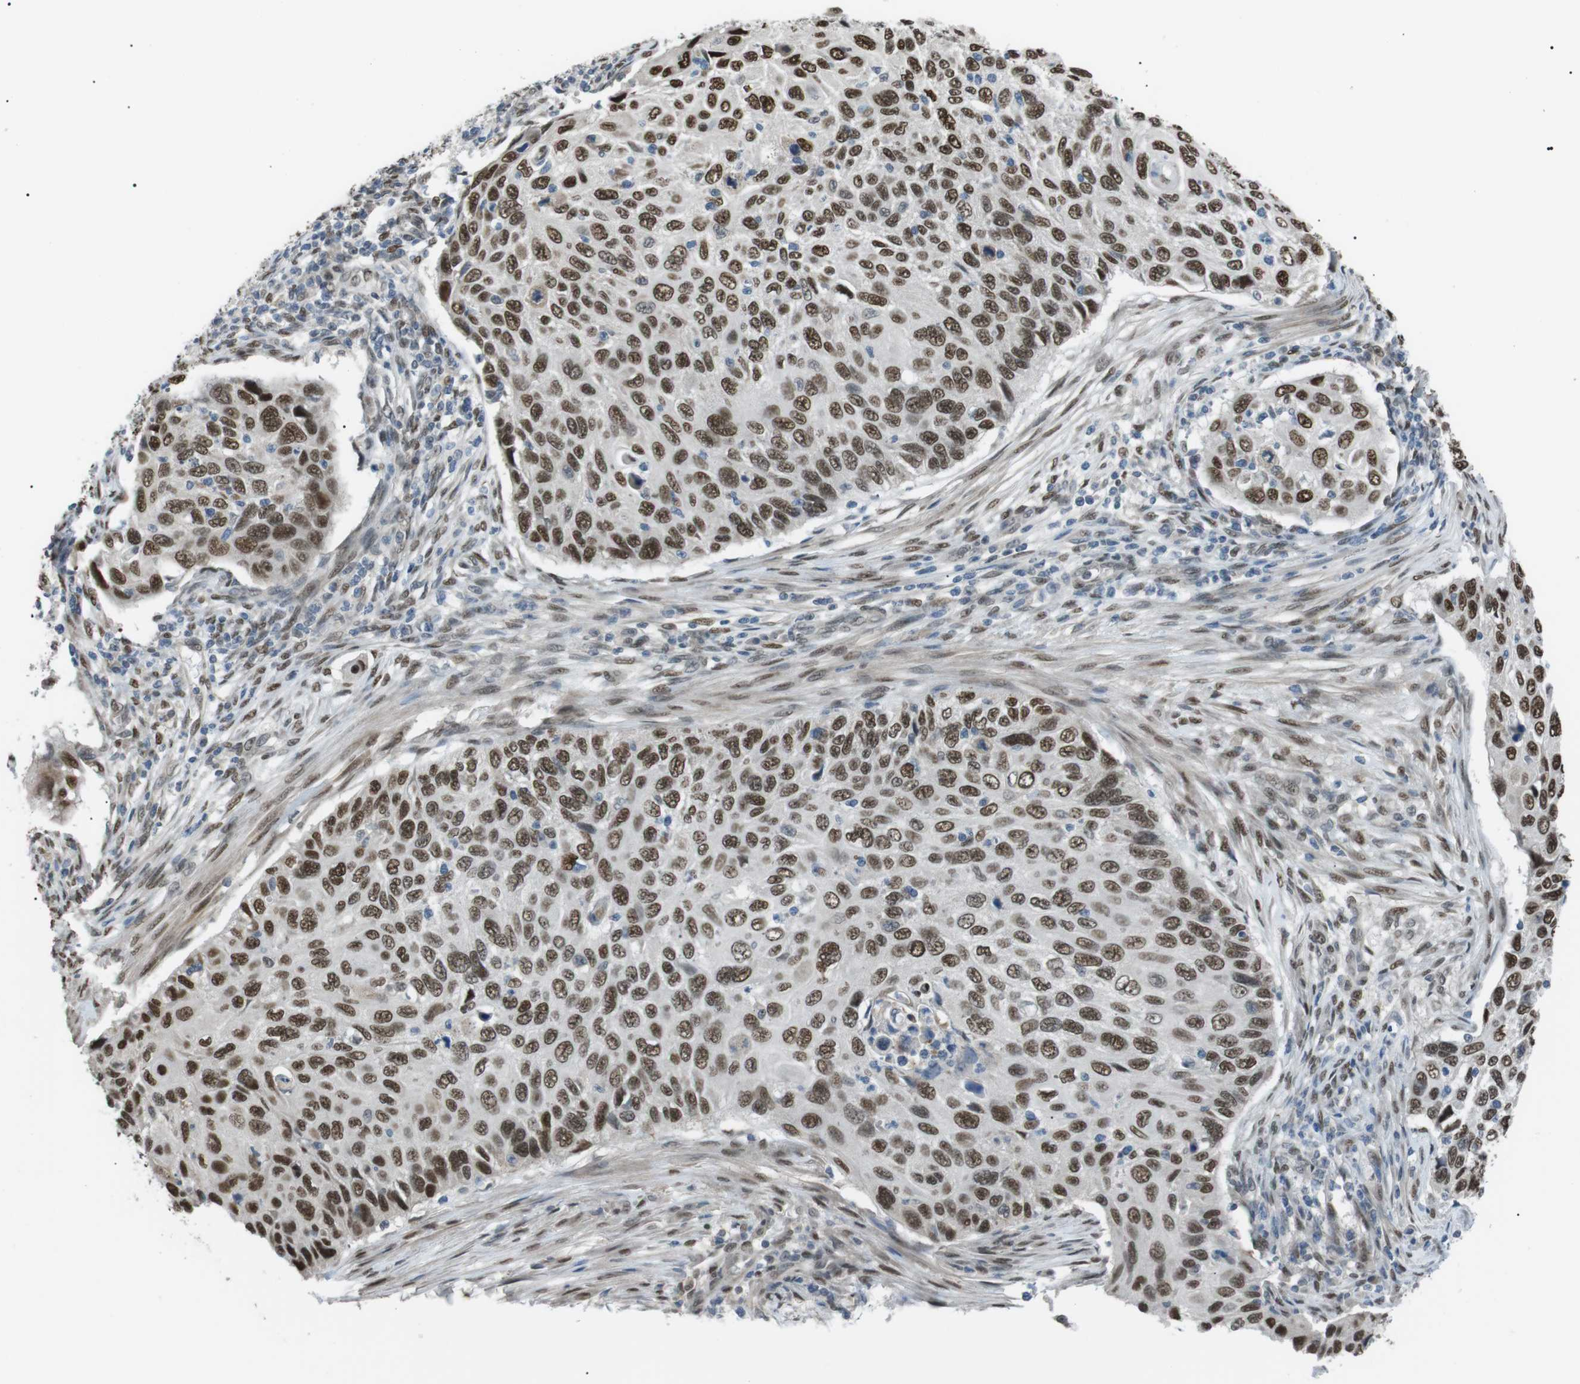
{"staining": {"intensity": "moderate", "quantity": ">75%", "location": "nuclear"}, "tissue": "cervical cancer", "cell_type": "Tumor cells", "image_type": "cancer", "snomed": [{"axis": "morphology", "description": "Squamous cell carcinoma, NOS"}, {"axis": "topography", "description": "Cervix"}], "caption": "Cervical cancer (squamous cell carcinoma) stained with DAB (3,3'-diaminobenzidine) immunohistochemistry exhibits medium levels of moderate nuclear expression in about >75% of tumor cells.", "gene": "SRPK2", "patient": {"sex": "female", "age": 70}}